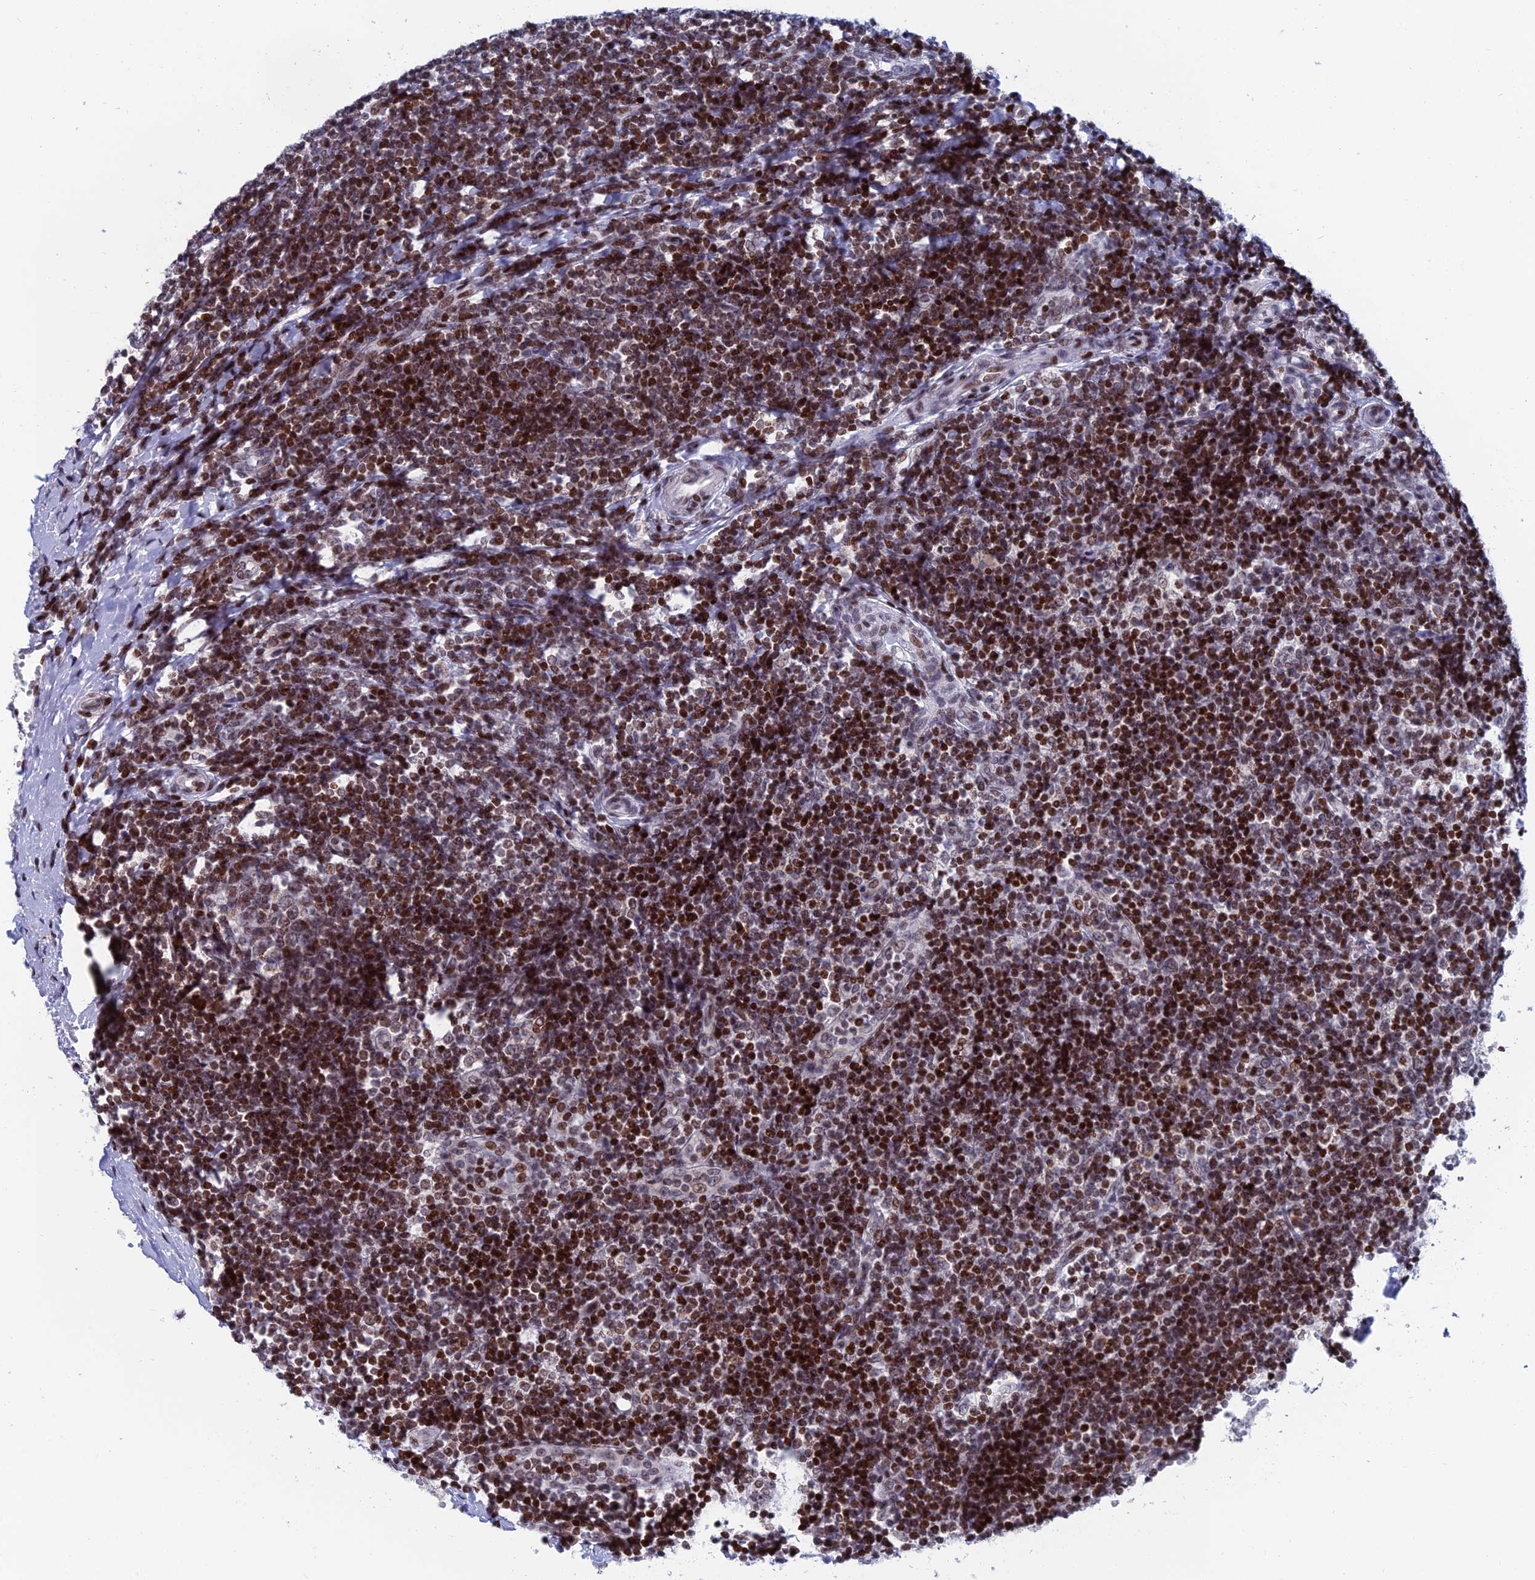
{"staining": {"intensity": "moderate", "quantity": "<25%", "location": "nuclear"}, "tissue": "tonsil", "cell_type": "Germinal center cells", "image_type": "normal", "snomed": [{"axis": "morphology", "description": "Normal tissue, NOS"}, {"axis": "topography", "description": "Tonsil"}], "caption": "Immunohistochemistry (IHC) of normal tonsil shows low levels of moderate nuclear positivity in about <25% of germinal center cells. (DAB = brown stain, brightfield microscopy at high magnification).", "gene": "AFF3", "patient": {"sex": "female", "age": 19}}